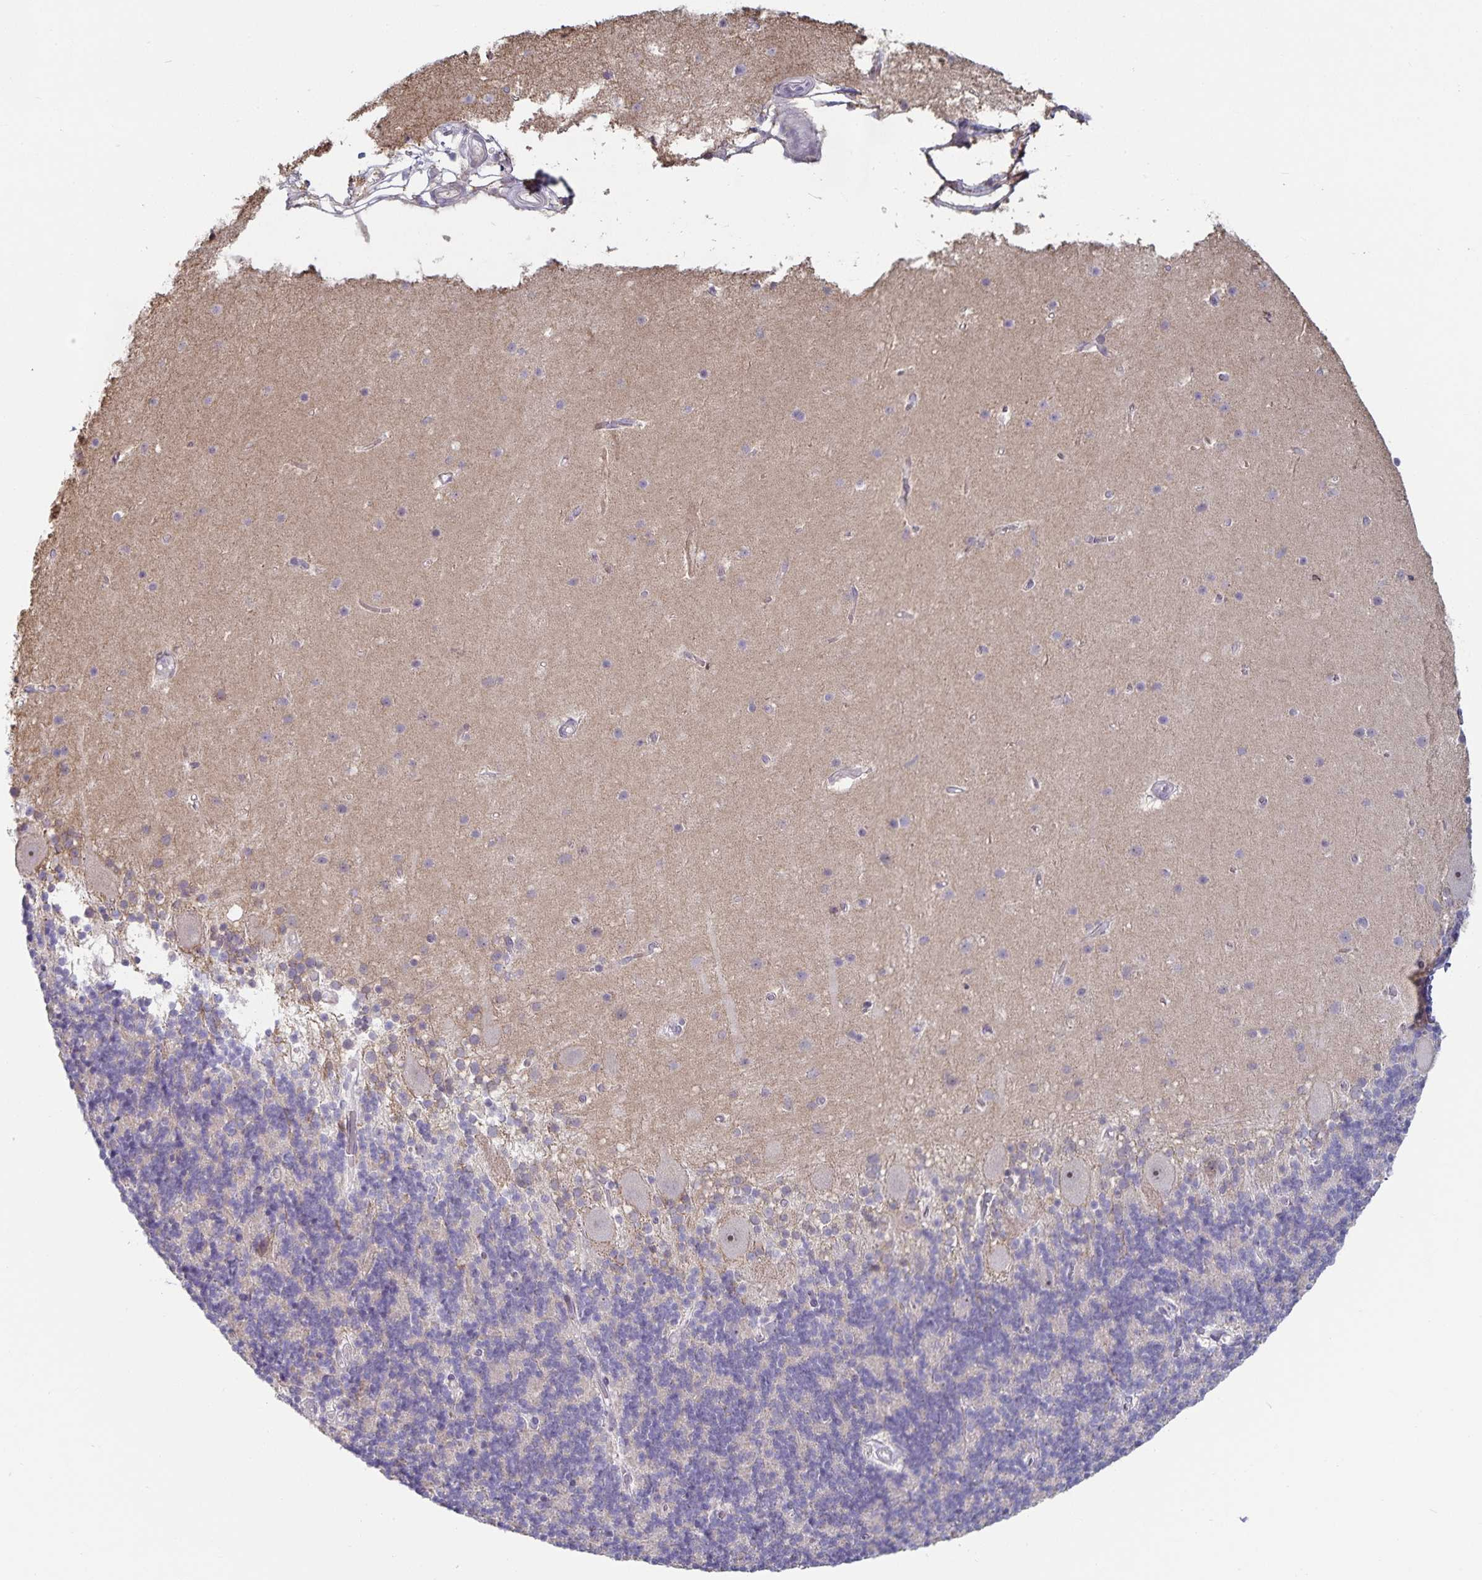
{"staining": {"intensity": "negative", "quantity": "none", "location": "none"}, "tissue": "cerebellum", "cell_type": "Cells in granular layer", "image_type": "normal", "snomed": [{"axis": "morphology", "description": "Normal tissue, NOS"}, {"axis": "topography", "description": "Cerebellum"}], "caption": "Protein analysis of unremarkable cerebellum exhibits no significant expression in cells in granular layer.", "gene": "DNAH9", "patient": {"sex": "male", "age": 70}}